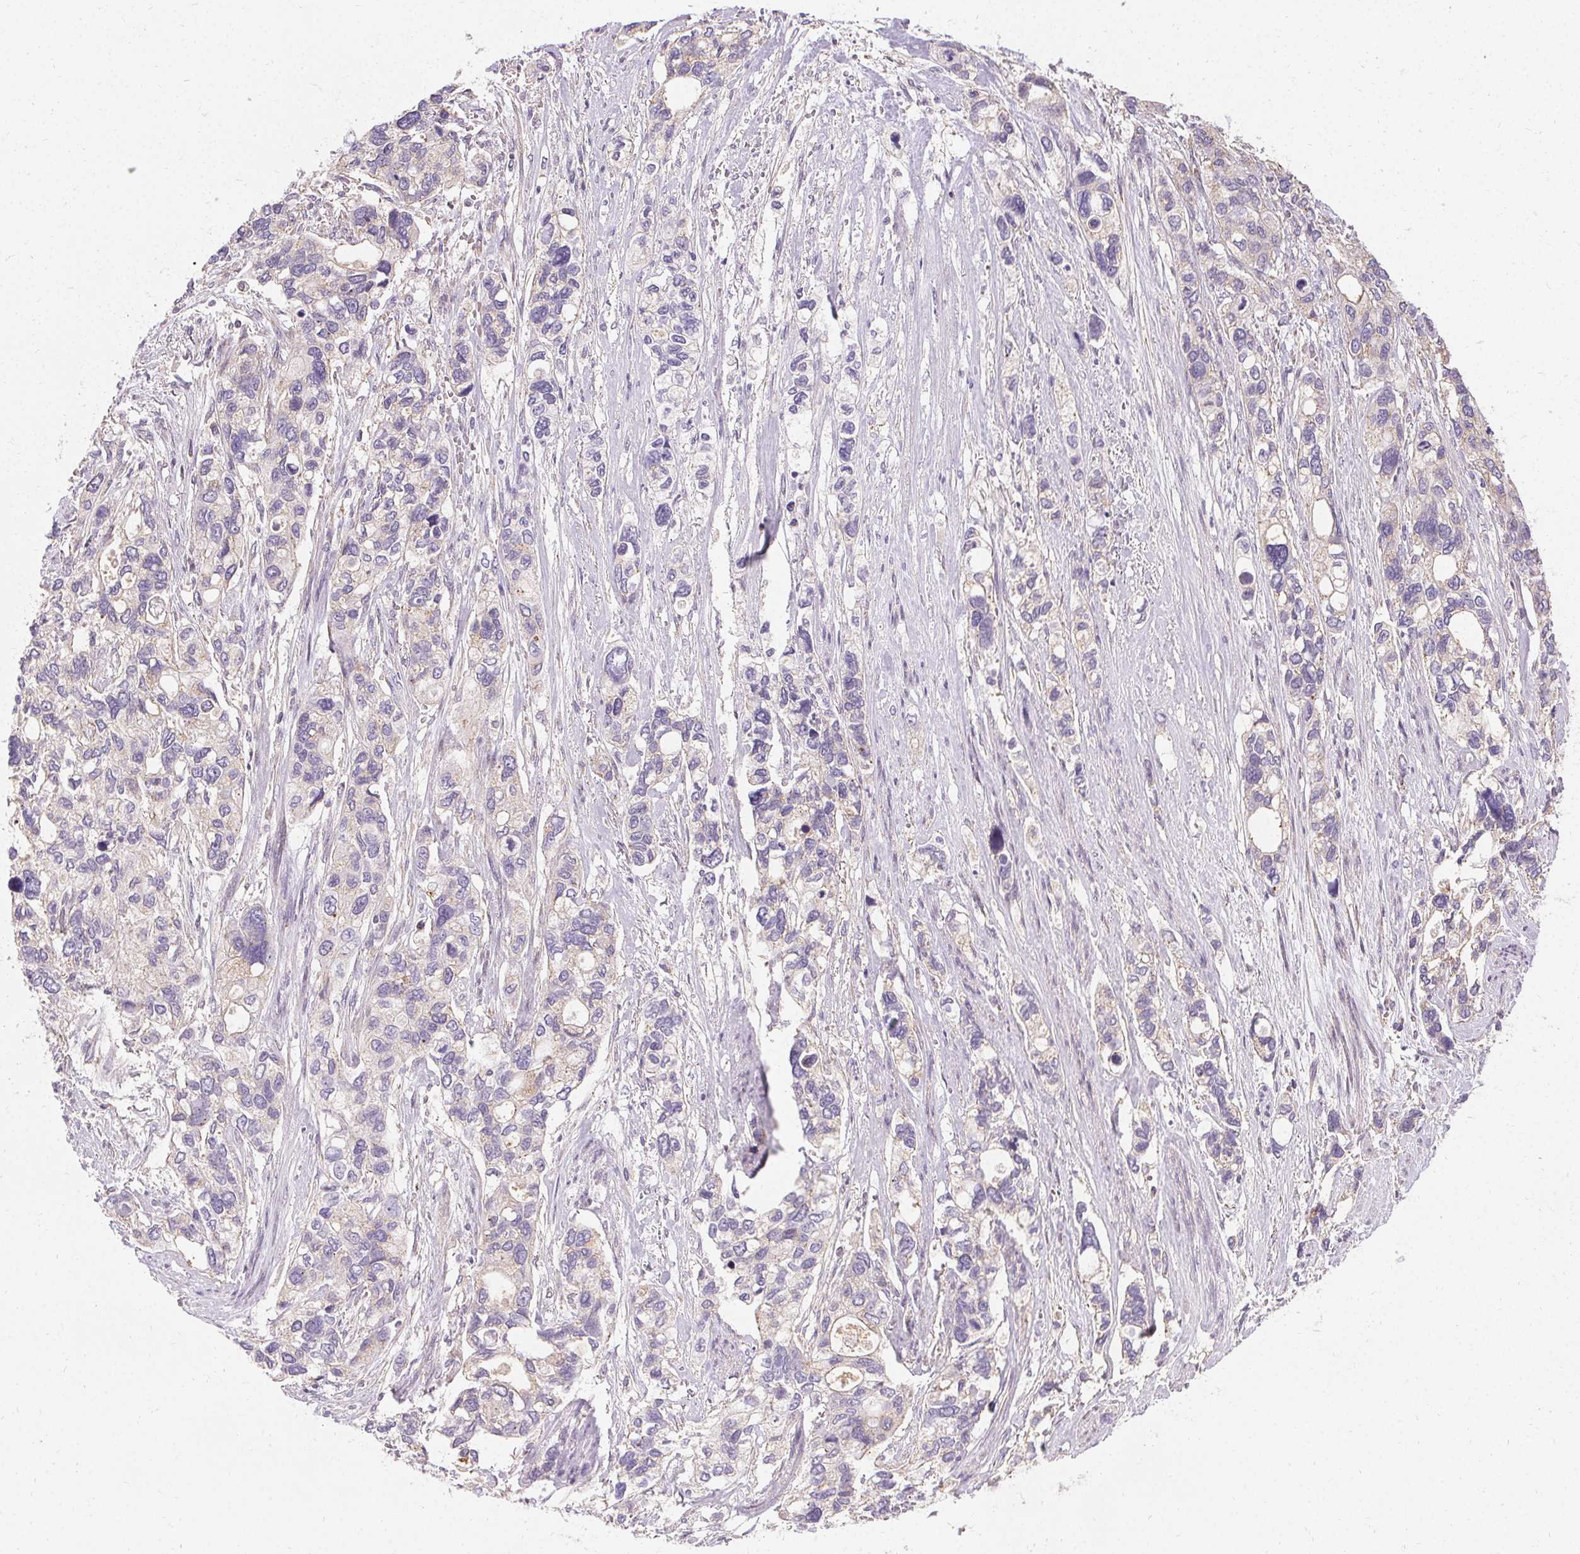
{"staining": {"intensity": "negative", "quantity": "none", "location": "none"}, "tissue": "stomach cancer", "cell_type": "Tumor cells", "image_type": "cancer", "snomed": [{"axis": "morphology", "description": "Adenocarcinoma, NOS"}, {"axis": "topography", "description": "Stomach, upper"}], "caption": "Immunohistochemical staining of stomach adenocarcinoma shows no significant positivity in tumor cells. (DAB (3,3'-diaminobenzidine) immunohistochemistry with hematoxylin counter stain).", "gene": "APLP1", "patient": {"sex": "female", "age": 81}}